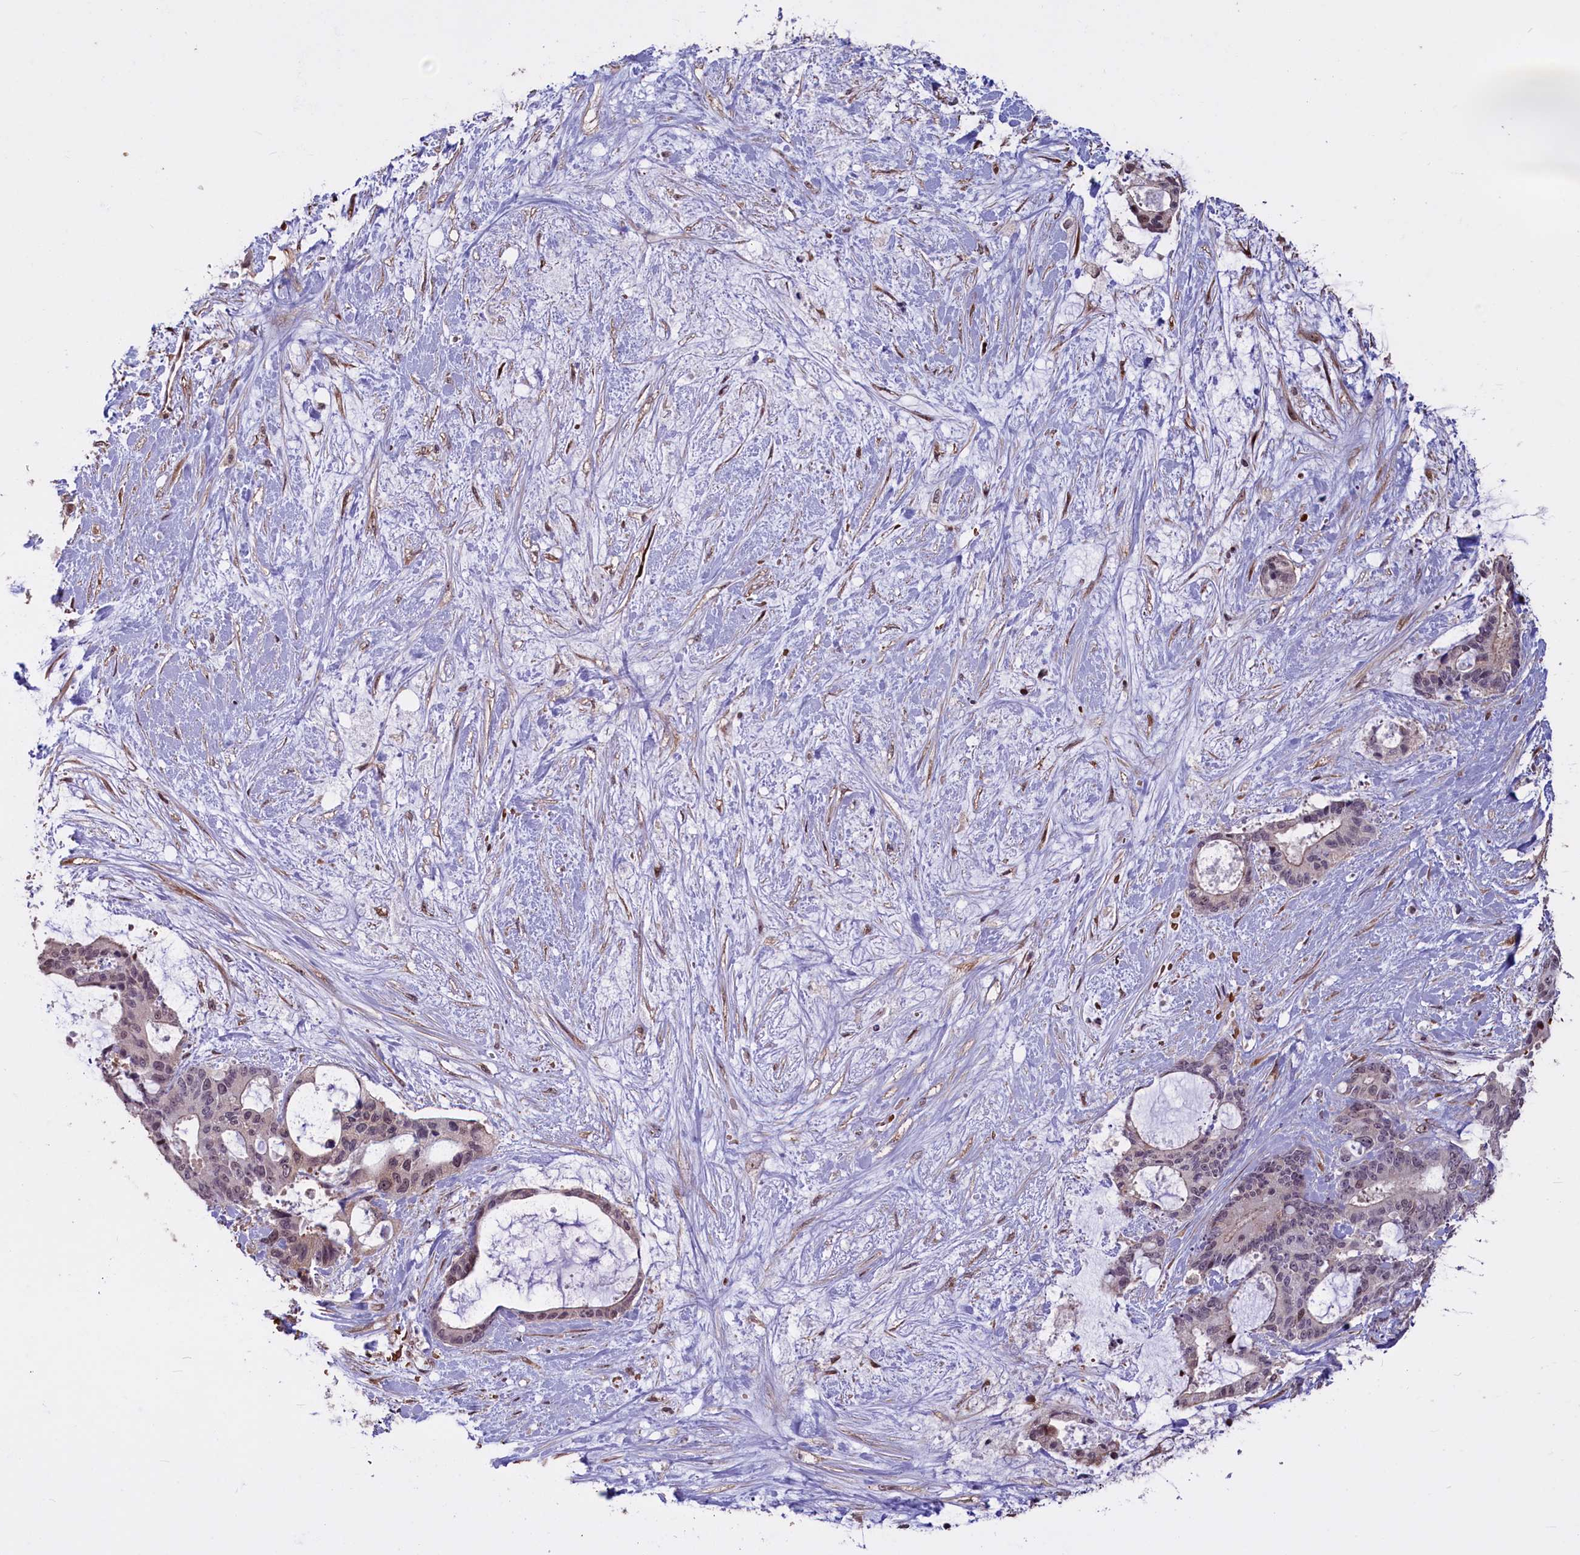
{"staining": {"intensity": "moderate", "quantity": "<25%", "location": "cytoplasmic/membranous,nuclear"}, "tissue": "liver cancer", "cell_type": "Tumor cells", "image_type": "cancer", "snomed": [{"axis": "morphology", "description": "Normal tissue, NOS"}, {"axis": "morphology", "description": "Cholangiocarcinoma"}, {"axis": "topography", "description": "Liver"}, {"axis": "topography", "description": "Peripheral nerve tissue"}], "caption": "Brown immunohistochemical staining in liver cholangiocarcinoma shows moderate cytoplasmic/membranous and nuclear expression in about <25% of tumor cells.", "gene": "SHFL", "patient": {"sex": "female", "age": 73}}